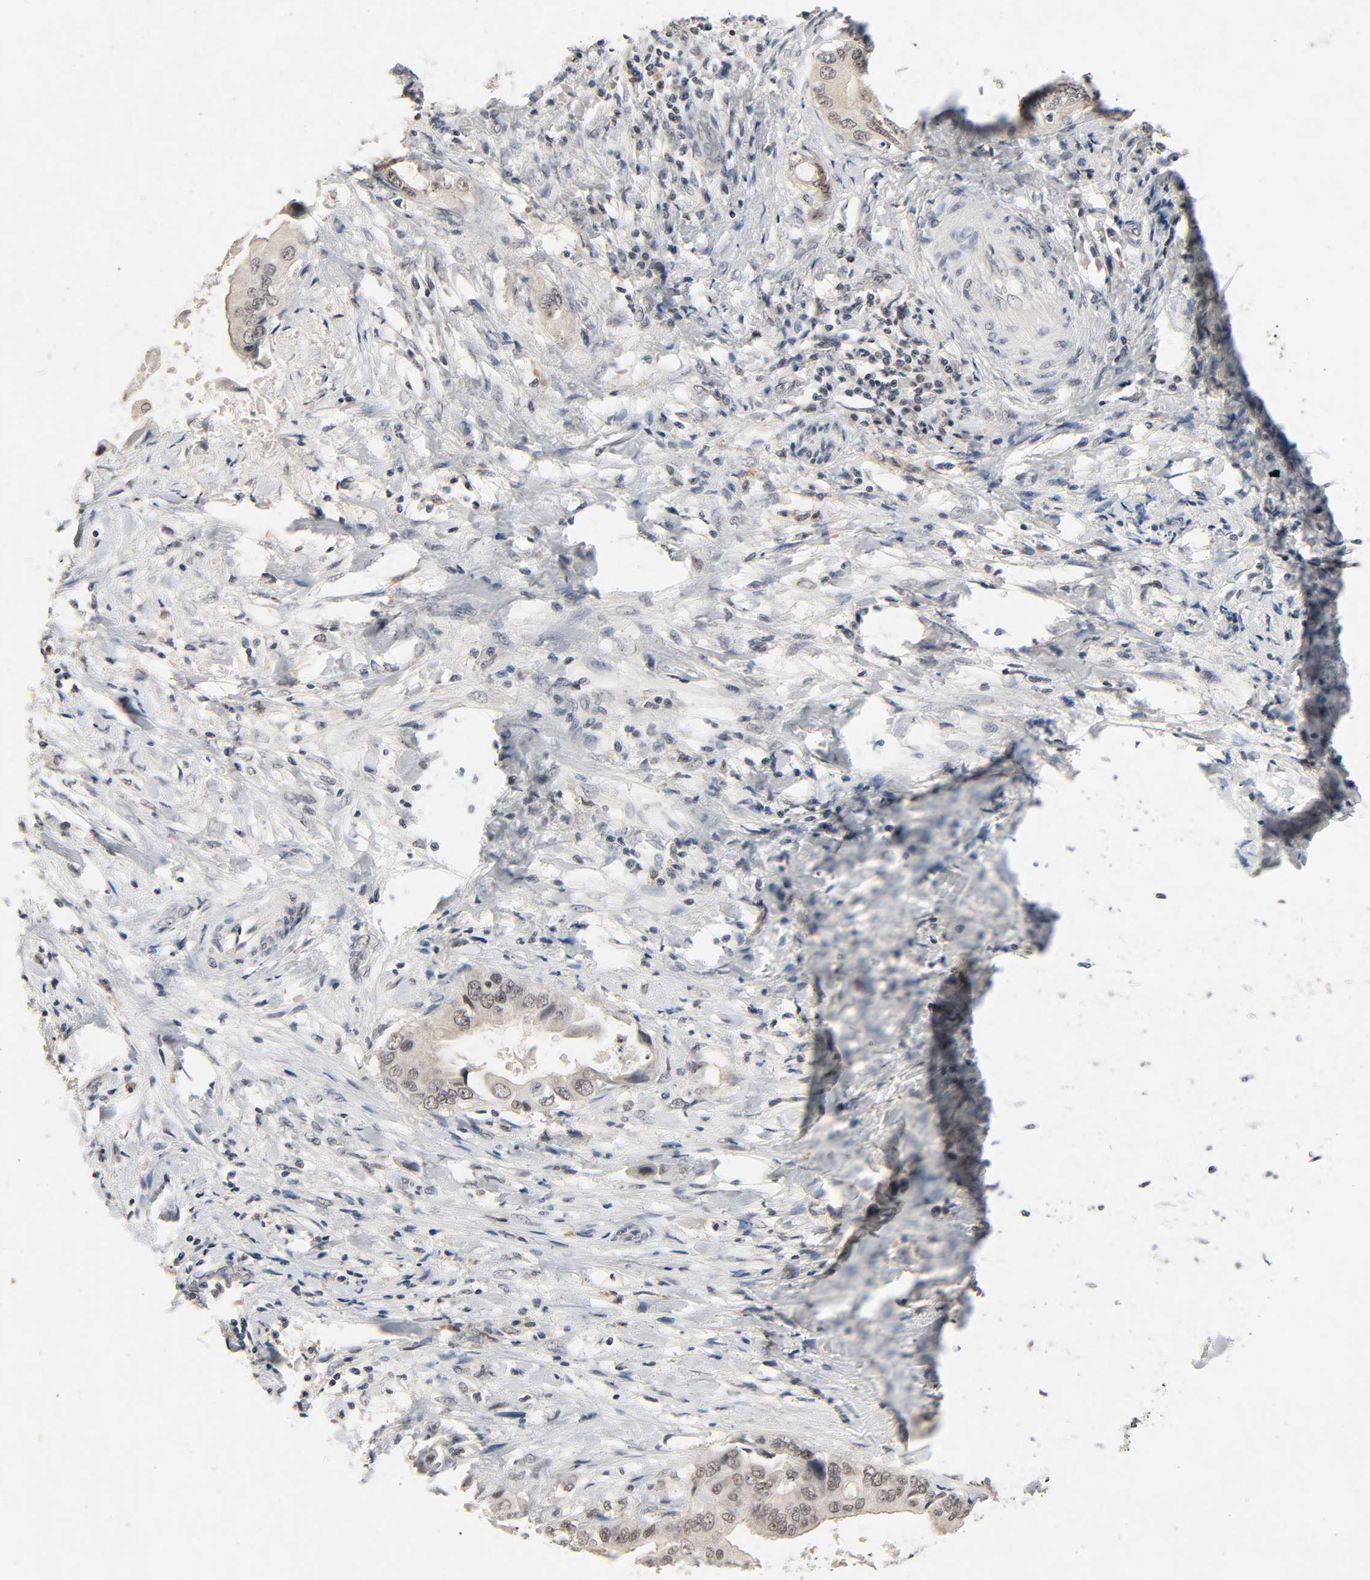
{"staining": {"intensity": "weak", "quantity": ">75%", "location": "cytoplasmic/membranous,nuclear"}, "tissue": "liver cancer", "cell_type": "Tumor cells", "image_type": "cancer", "snomed": [{"axis": "morphology", "description": "Cholangiocarcinoma"}, {"axis": "topography", "description": "Liver"}], "caption": "DAB (3,3'-diaminobenzidine) immunohistochemical staining of human liver cancer (cholangiocarcinoma) shows weak cytoplasmic/membranous and nuclear protein staining in about >75% of tumor cells. (DAB (3,3'-diaminobenzidine) IHC with brightfield microscopy, high magnification).", "gene": "MAPKAPK5", "patient": {"sex": "male", "age": 58}}